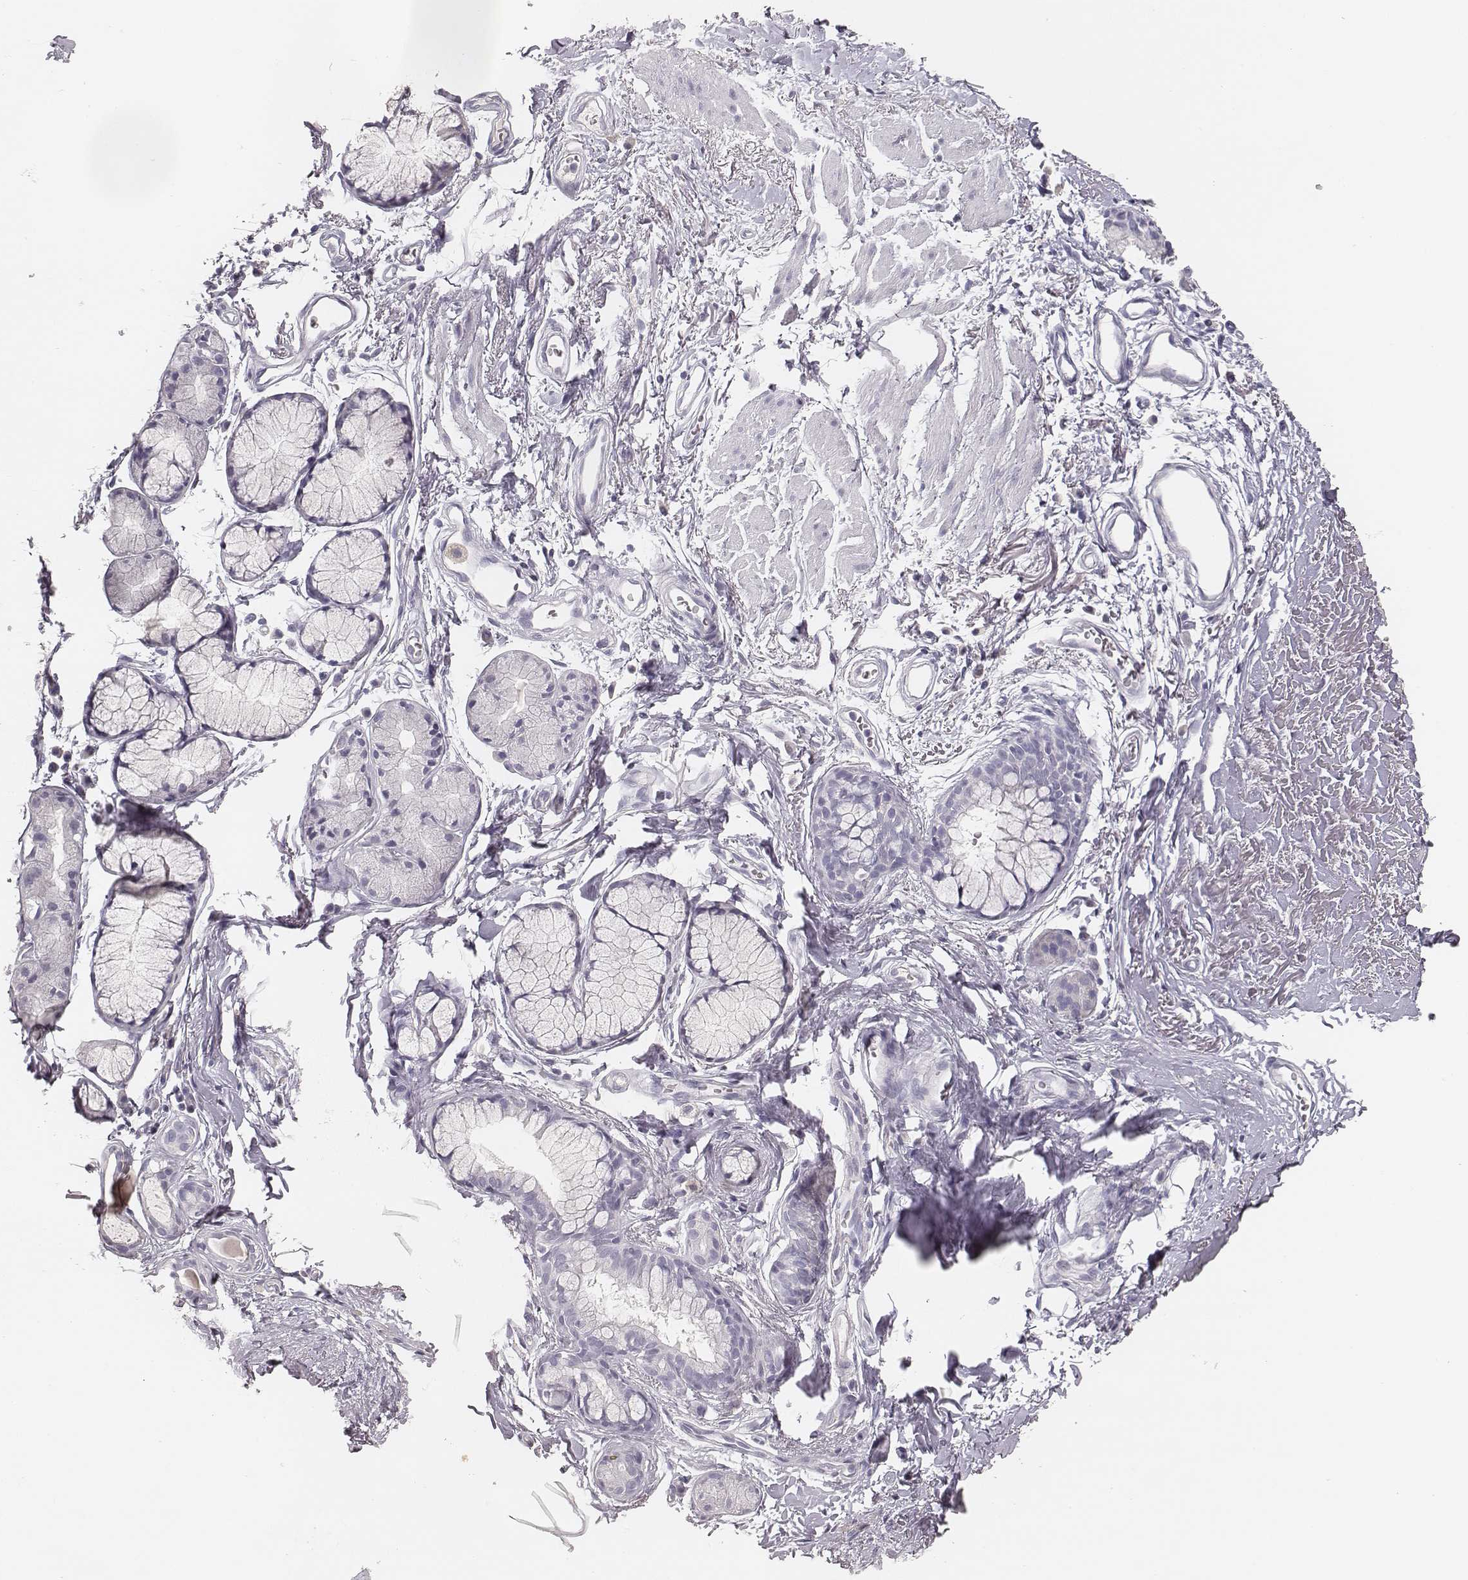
{"staining": {"intensity": "negative", "quantity": "none", "location": "none"}, "tissue": "soft tissue", "cell_type": "Chondrocytes", "image_type": "normal", "snomed": [{"axis": "morphology", "description": "Normal tissue, NOS"}, {"axis": "topography", "description": "Cartilage tissue"}, {"axis": "topography", "description": "Bronchus"}], "caption": "Immunohistochemistry (IHC) of unremarkable soft tissue displays no expression in chondrocytes. Nuclei are stained in blue.", "gene": "MYH6", "patient": {"sex": "female", "age": 79}}